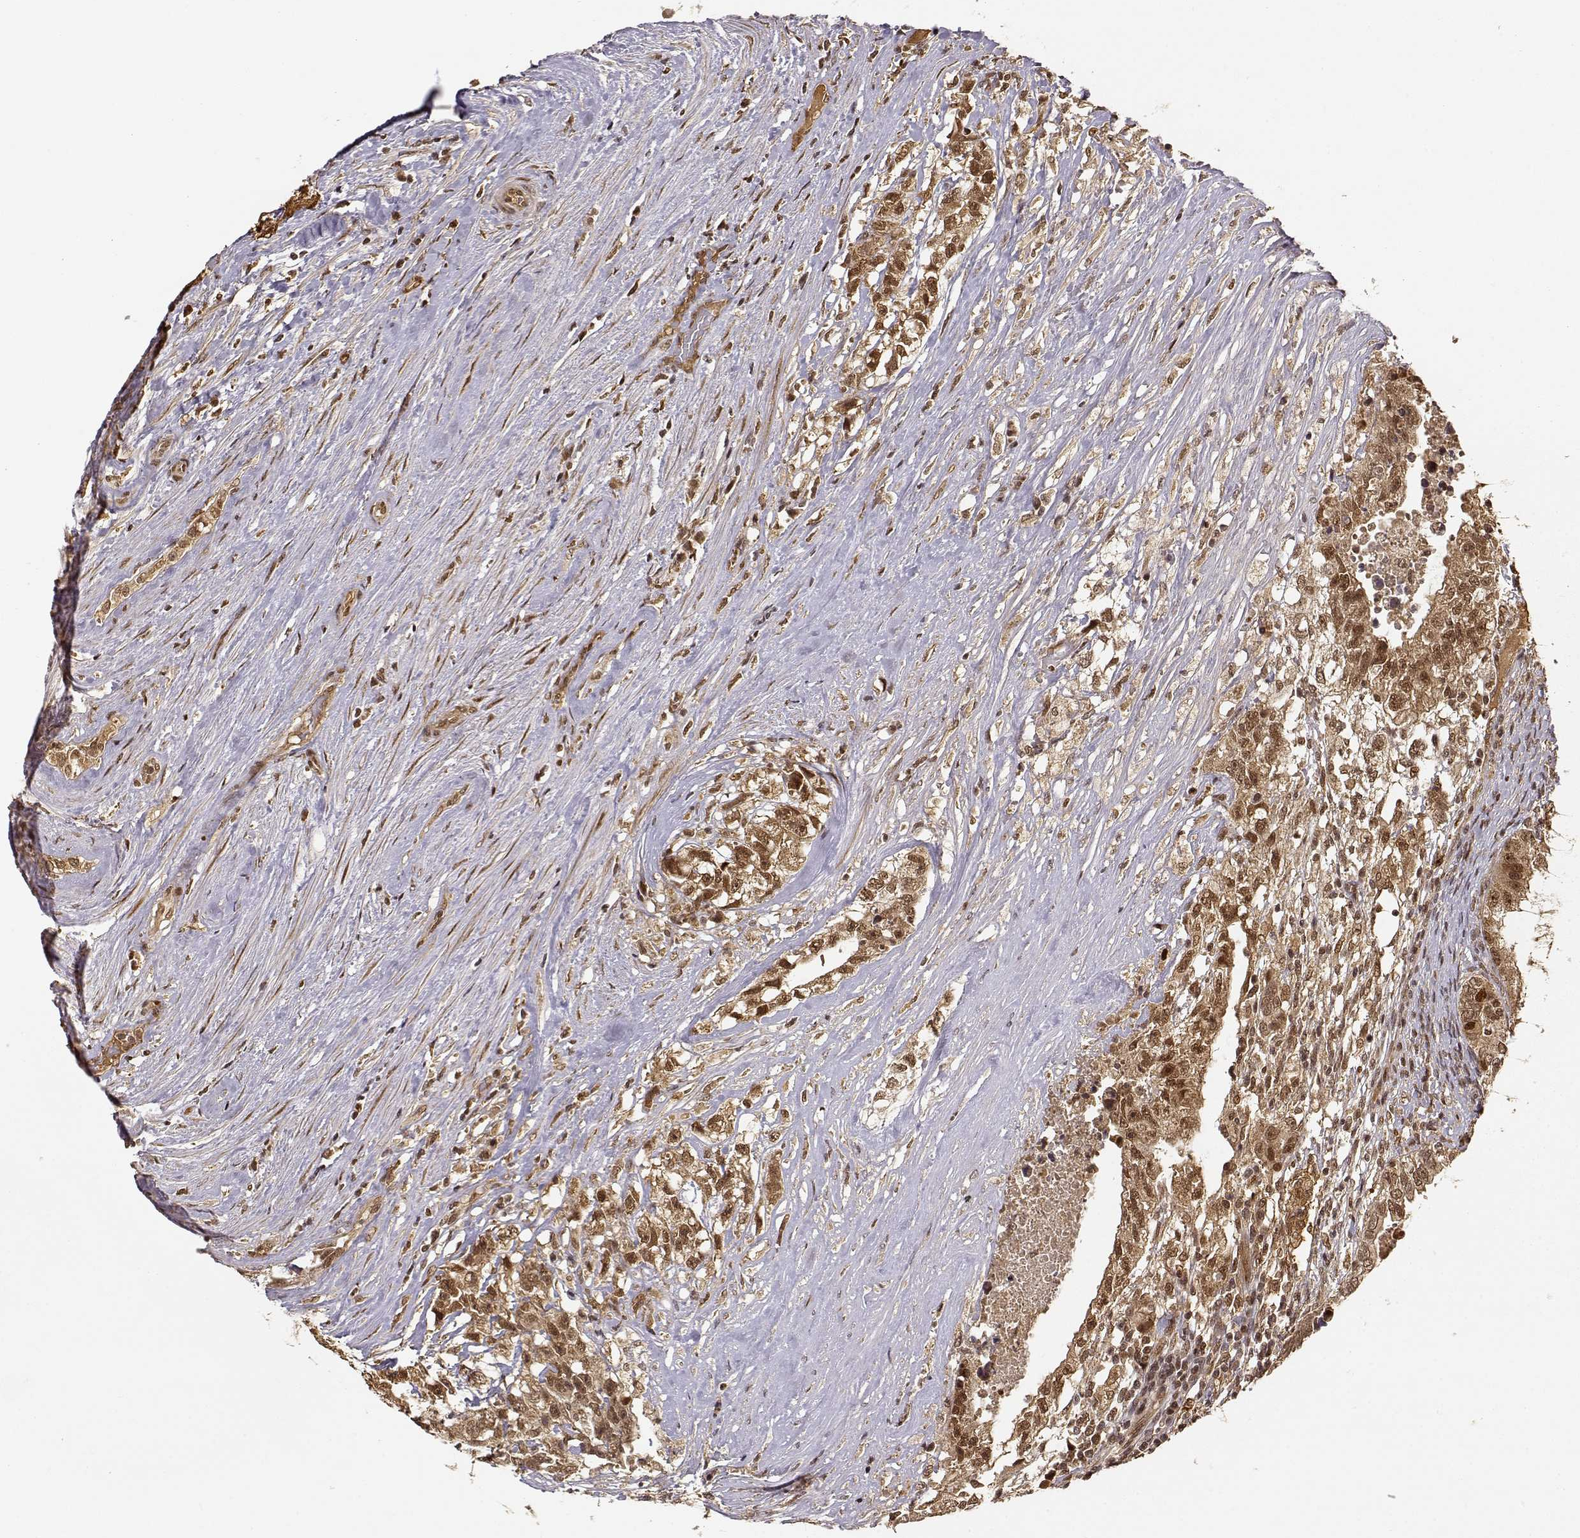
{"staining": {"intensity": "moderate", "quantity": ">75%", "location": "cytoplasmic/membranous,nuclear"}, "tissue": "testis cancer", "cell_type": "Tumor cells", "image_type": "cancer", "snomed": [{"axis": "morphology", "description": "Seminoma, NOS"}, {"axis": "morphology", "description": "Carcinoma, Embryonal, NOS"}, {"axis": "topography", "description": "Testis"}], "caption": "This micrograph shows immunohistochemistry (IHC) staining of seminoma (testis), with medium moderate cytoplasmic/membranous and nuclear positivity in about >75% of tumor cells.", "gene": "MAEA", "patient": {"sex": "male", "age": 41}}